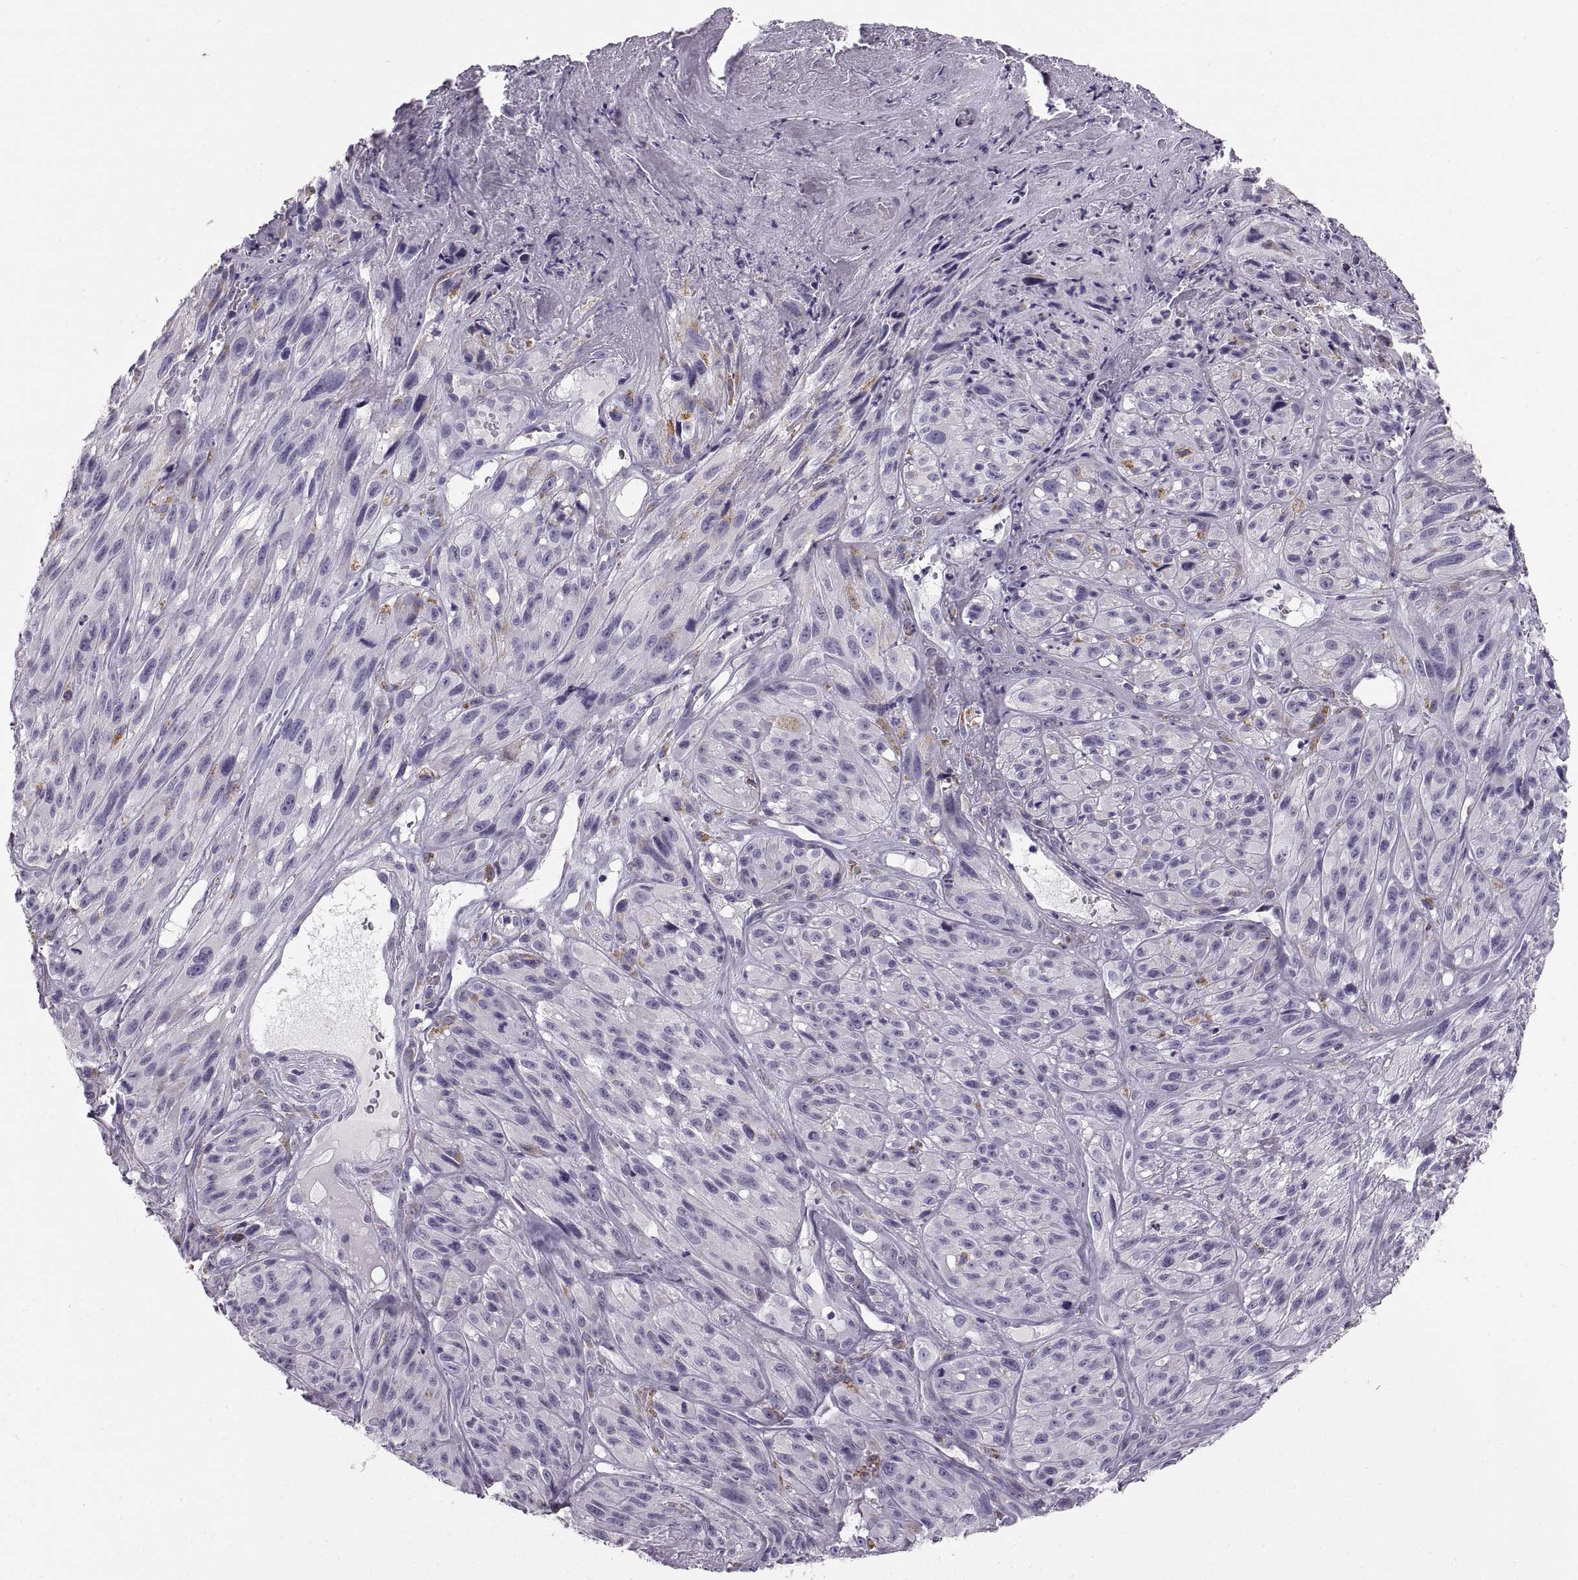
{"staining": {"intensity": "negative", "quantity": "none", "location": "none"}, "tissue": "melanoma", "cell_type": "Tumor cells", "image_type": "cancer", "snomed": [{"axis": "morphology", "description": "Malignant melanoma, NOS"}, {"axis": "topography", "description": "Skin"}], "caption": "Tumor cells show no significant protein positivity in malignant melanoma.", "gene": "COL9A3", "patient": {"sex": "male", "age": 51}}